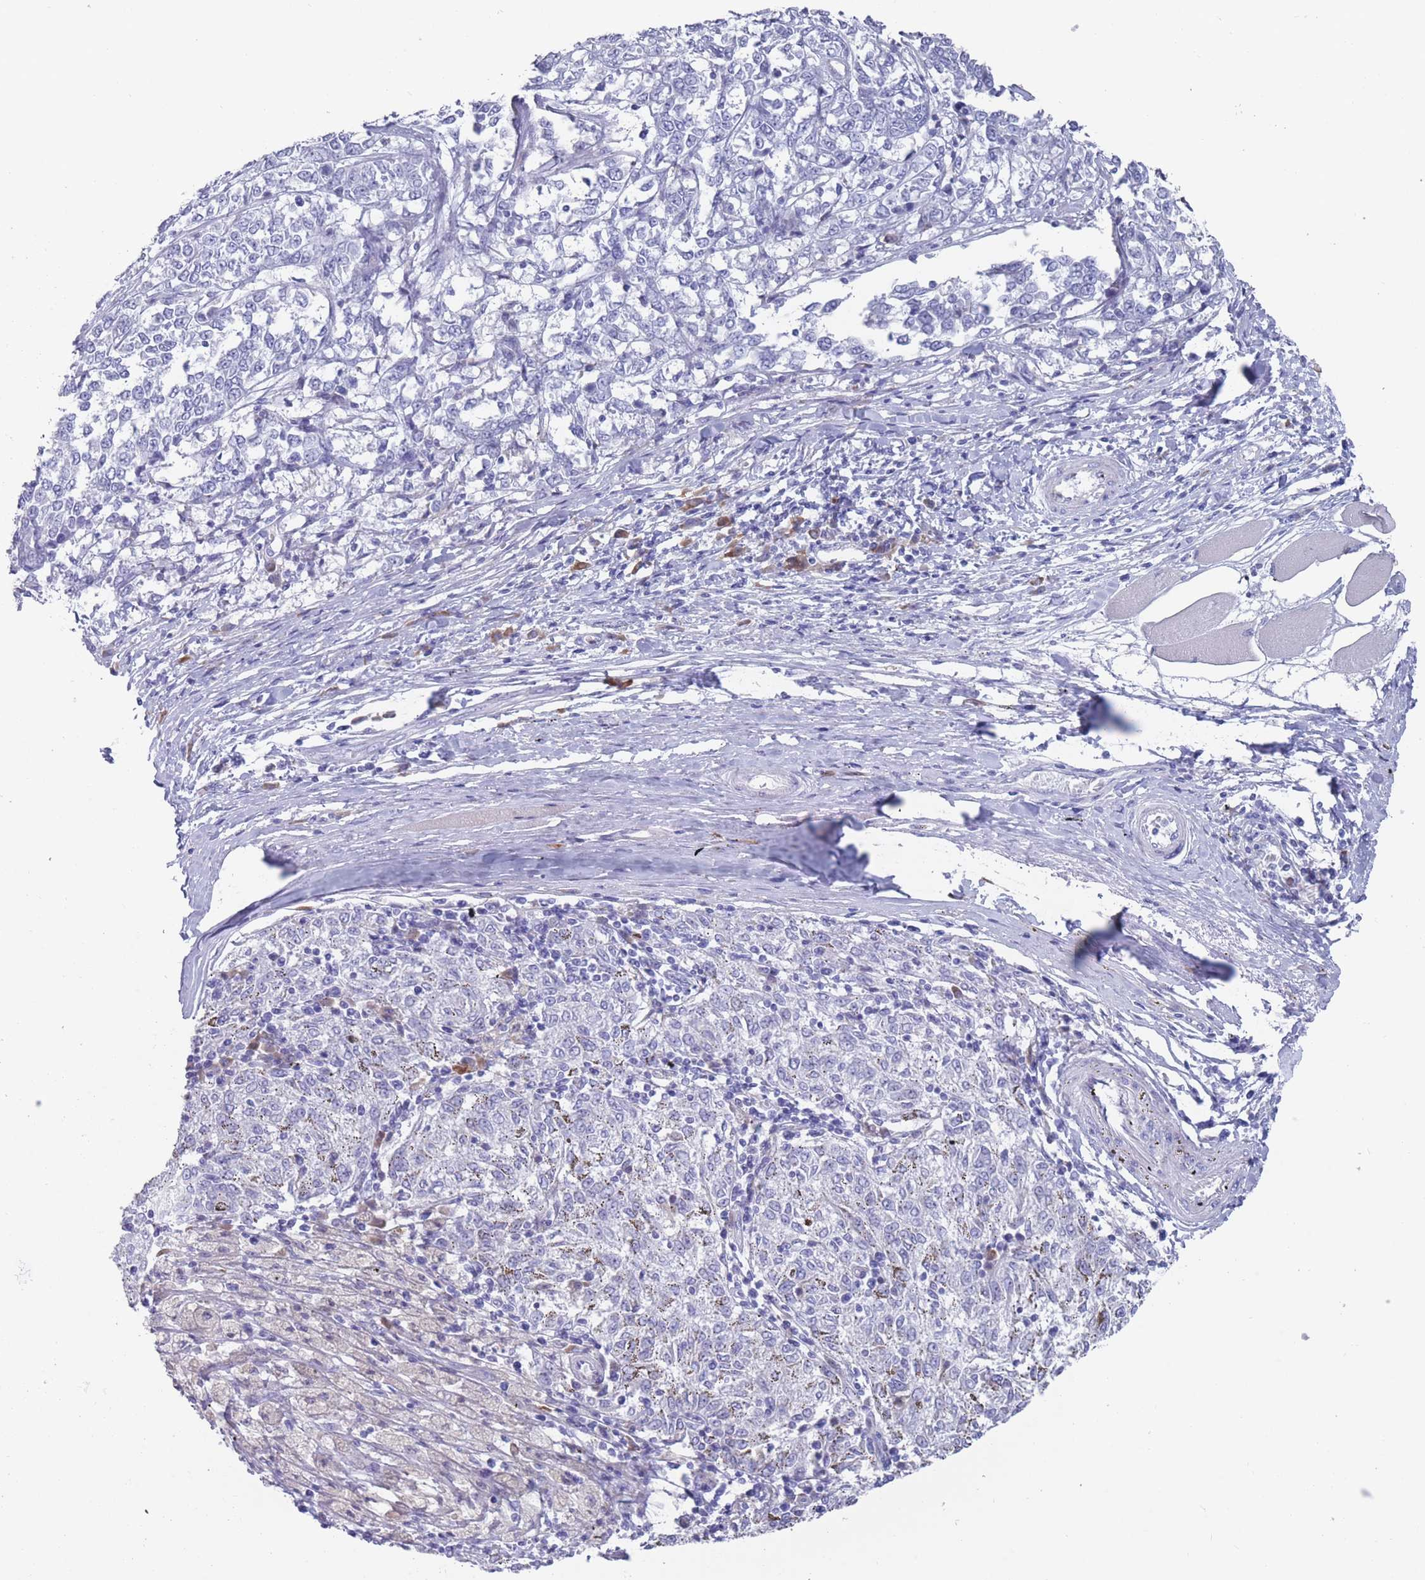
{"staining": {"intensity": "negative", "quantity": "none", "location": "none"}, "tissue": "melanoma", "cell_type": "Tumor cells", "image_type": "cancer", "snomed": [{"axis": "morphology", "description": "Malignant melanoma, NOS"}, {"axis": "topography", "description": "Skin"}], "caption": "Immunohistochemistry histopathology image of neoplastic tissue: melanoma stained with DAB demonstrates no significant protein expression in tumor cells.", "gene": "ST8SIA5", "patient": {"sex": "female", "age": 72}}